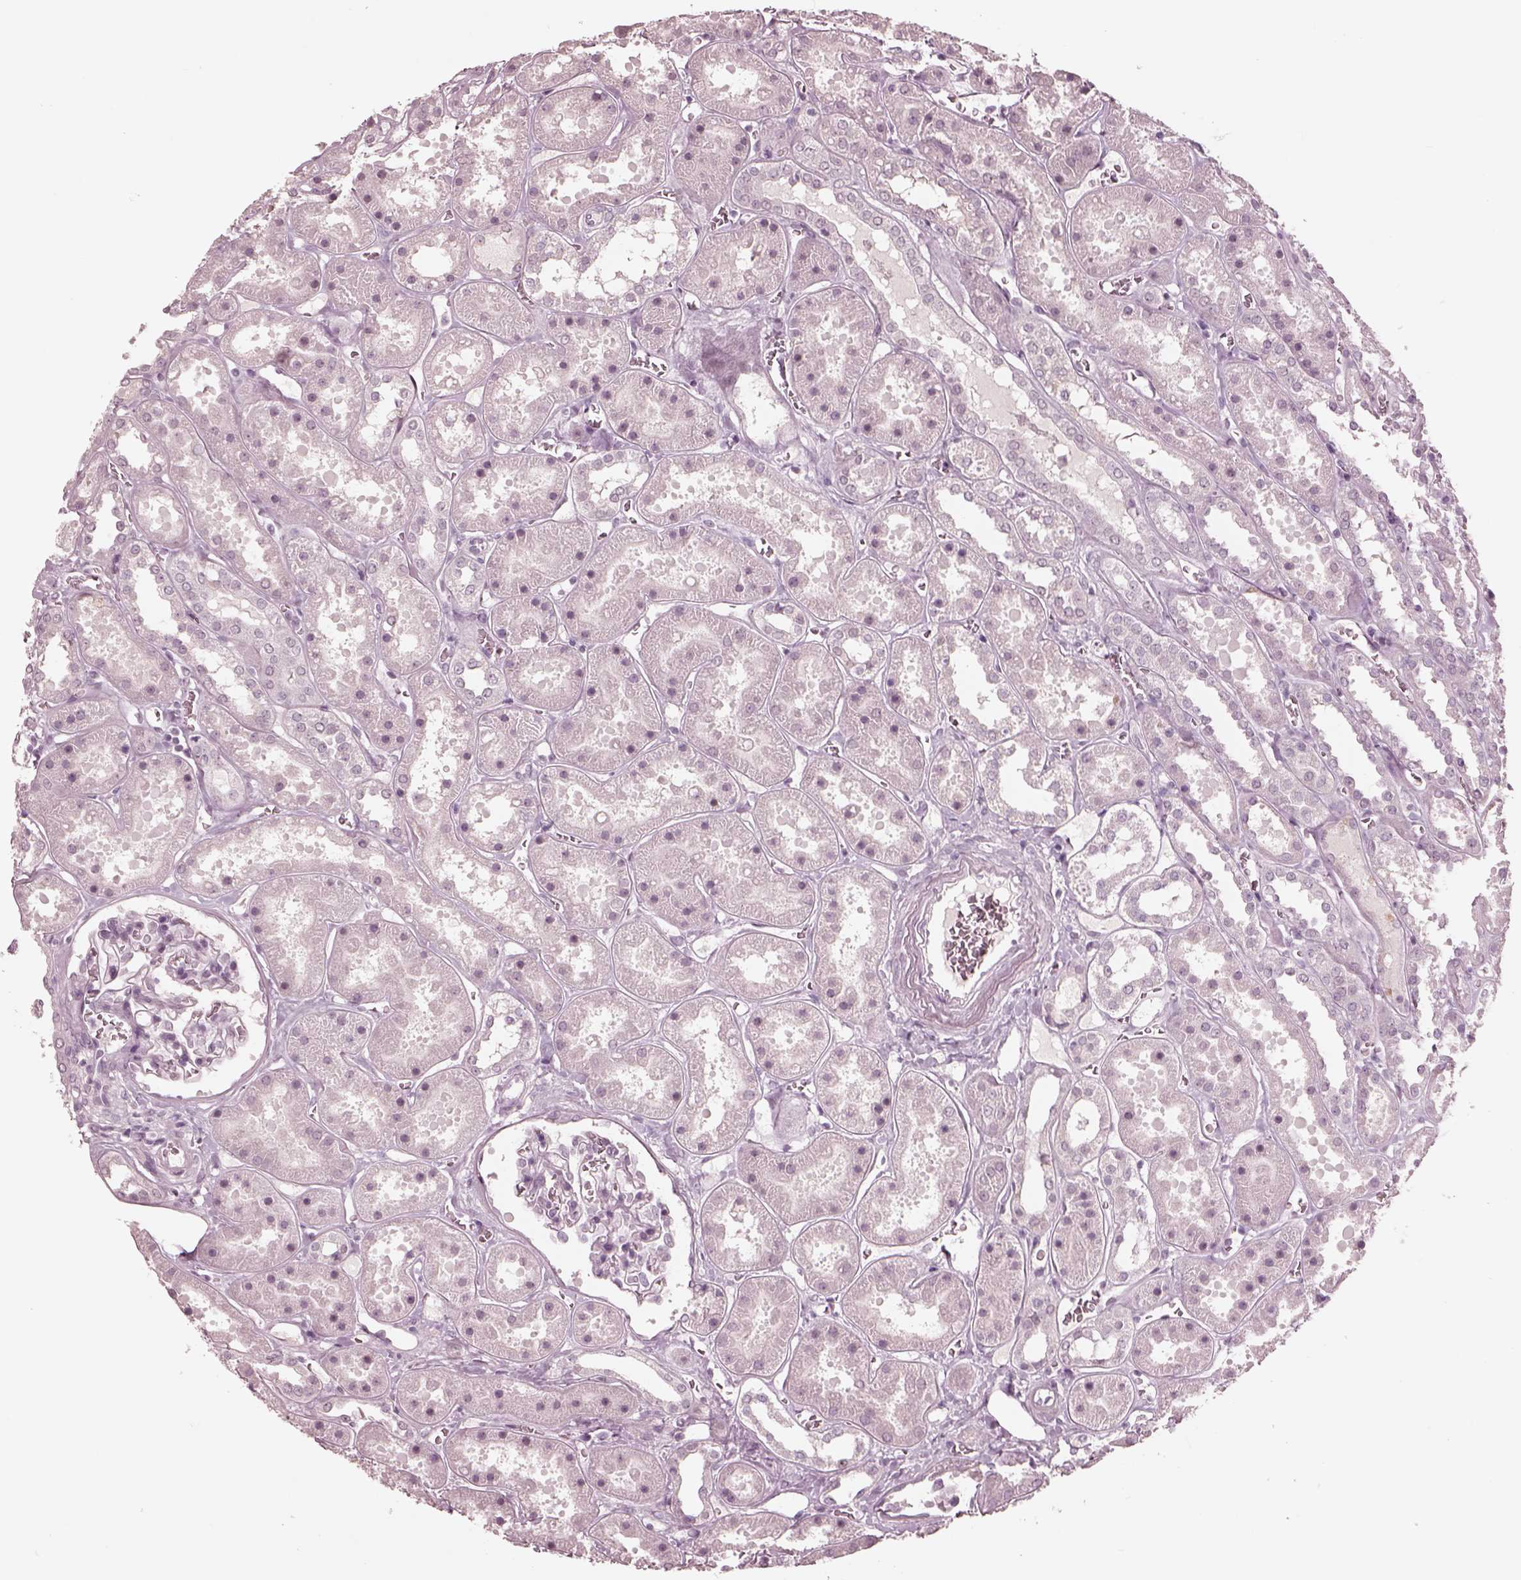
{"staining": {"intensity": "negative", "quantity": "none", "location": "none"}, "tissue": "kidney", "cell_type": "Cells in glomeruli", "image_type": "normal", "snomed": [{"axis": "morphology", "description": "Normal tissue, NOS"}, {"axis": "topography", "description": "Kidney"}], "caption": "This is an immunohistochemistry image of normal human kidney. There is no expression in cells in glomeruli.", "gene": "GARIN4", "patient": {"sex": "female", "age": 41}}